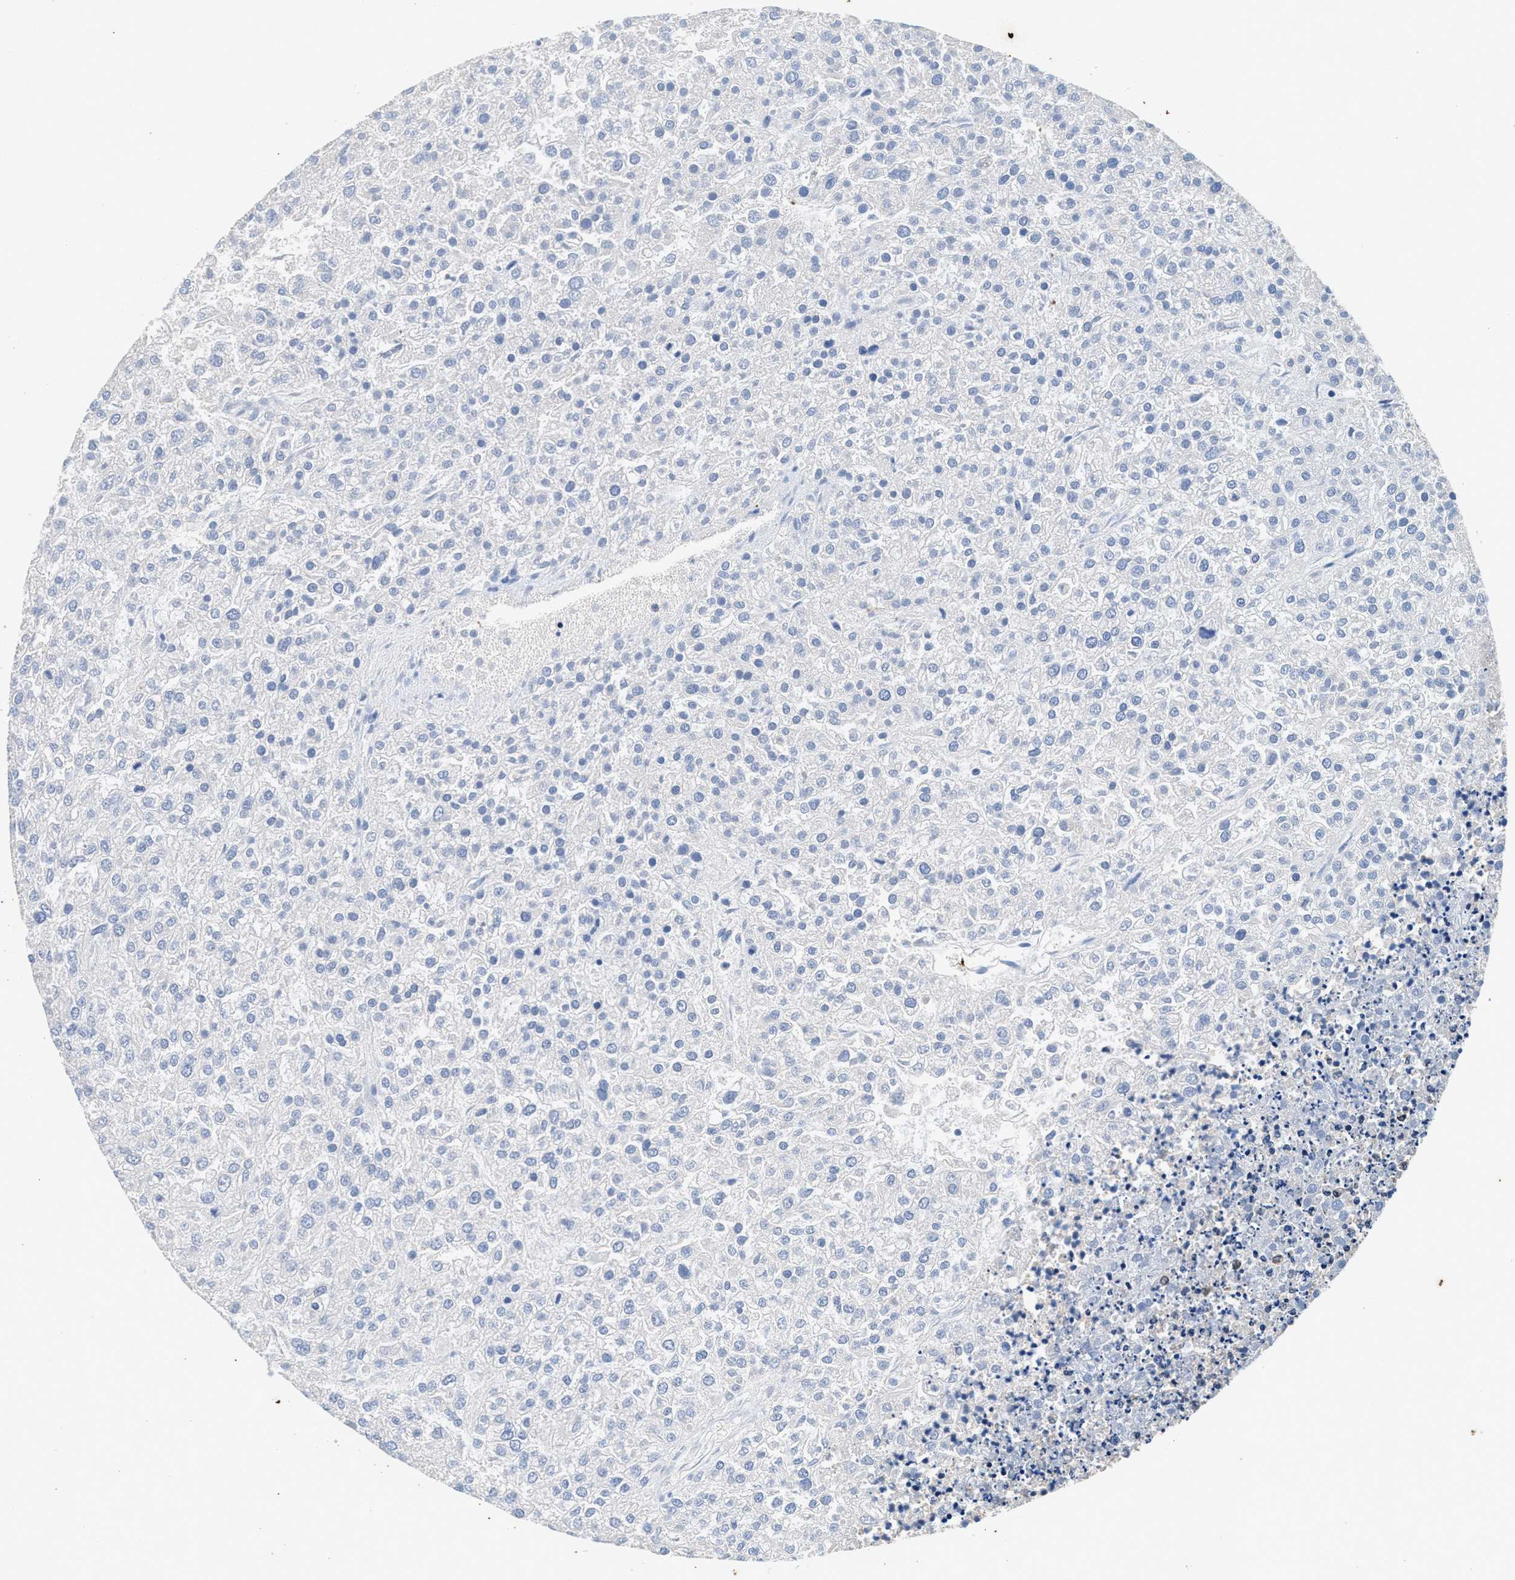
{"staining": {"intensity": "moderate", "quantity": "<25%", "location": "nuclear"}, "tissue": "renal cancer", "cell_type": "Tumor cells", "image_type": "cancer", "snomed": [{"axis": "morphology", "description": "Adenocarcinoma, NOS"}, {"axis": "topography", "description": "Kidney"}], "caption": "Renal cancer (adenocarcinoma) stained for a protein (brown) reveals moderate nuclear positive positivity in approximately <25% of tumor cells.", "gene": "USP16", "patient": {"sex": "female", "age": 54}}